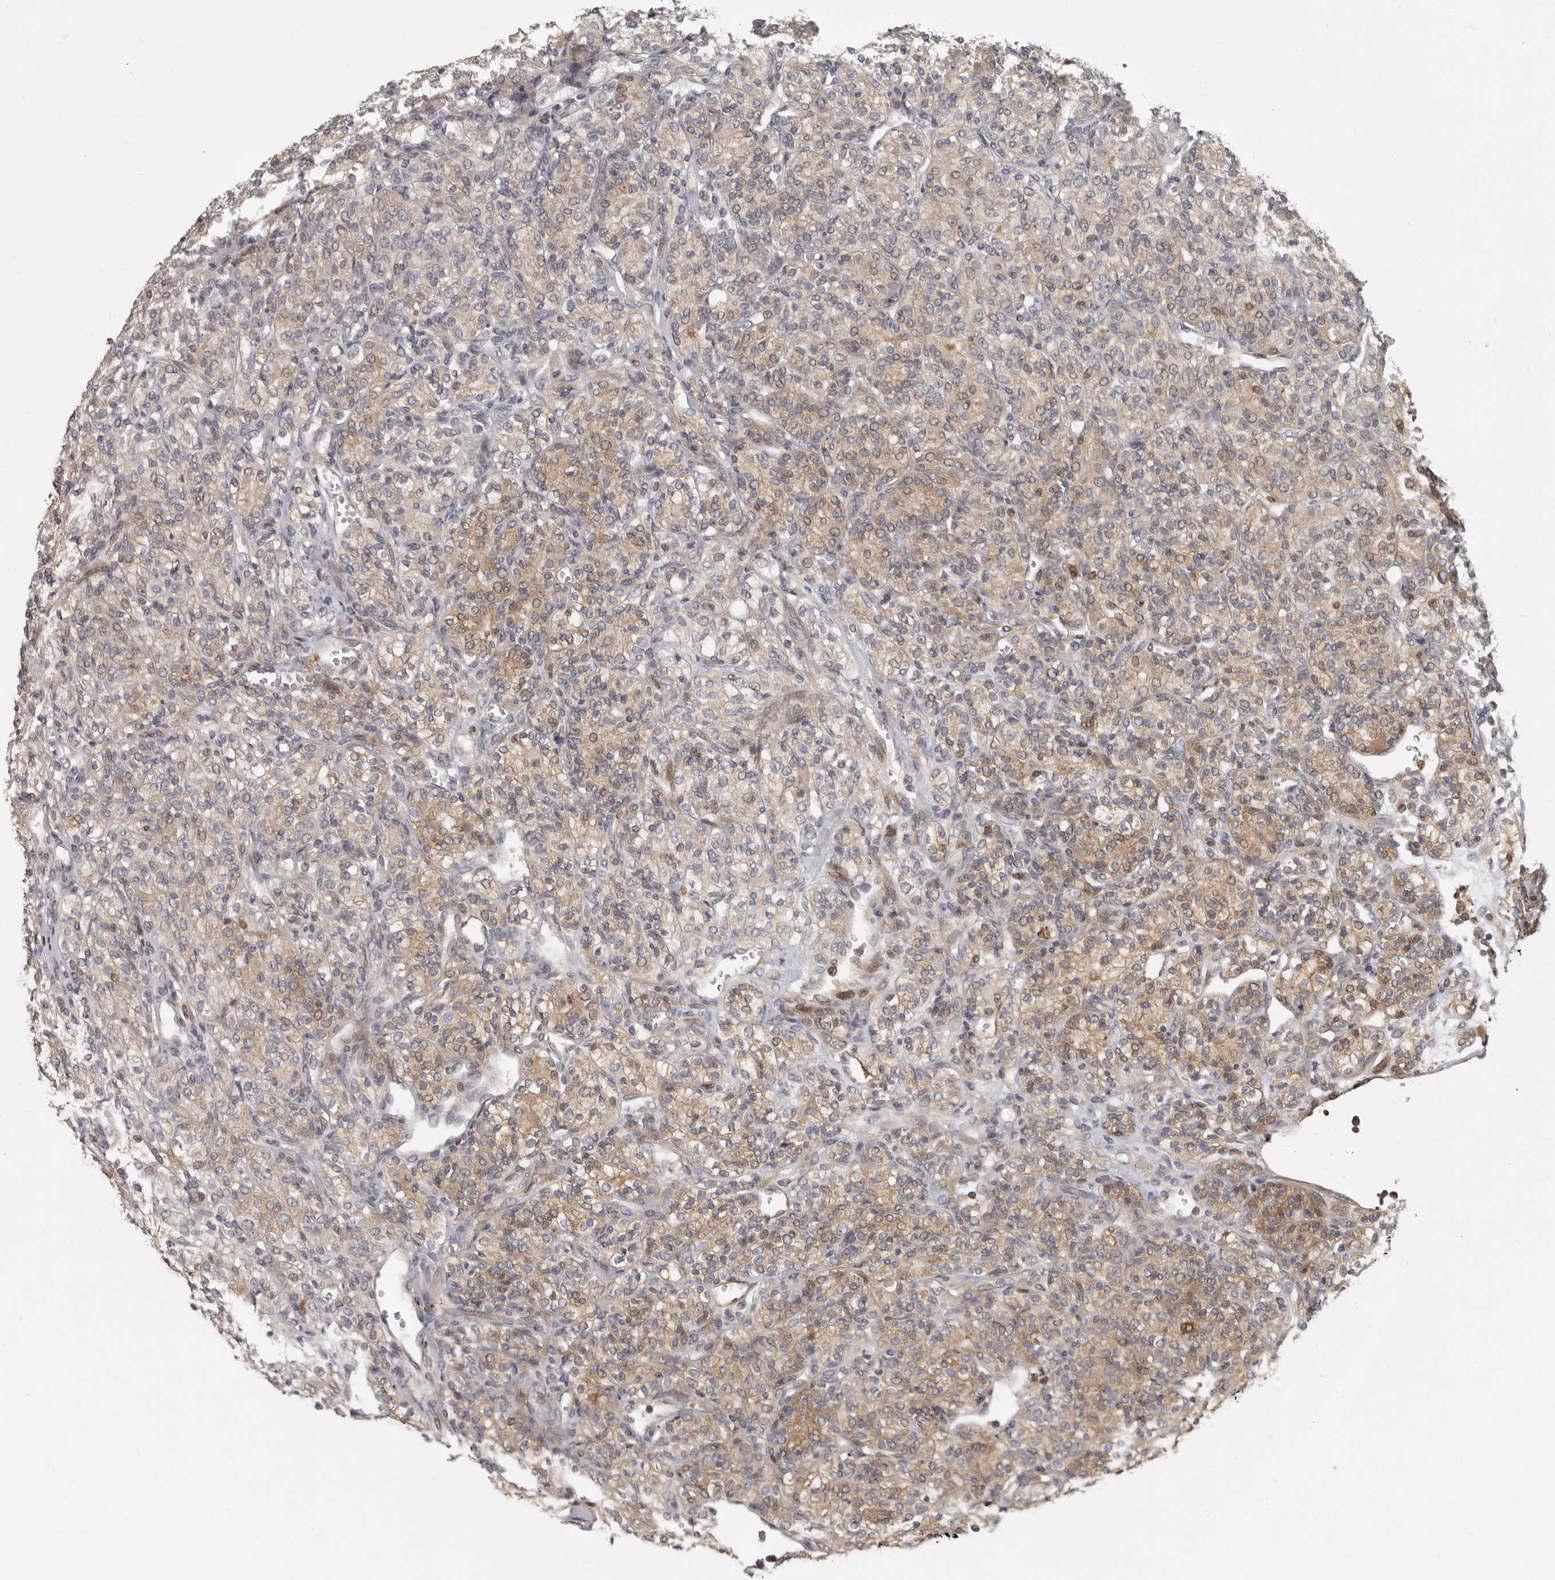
{"staining": {"intensity": "weak", "quantity": "25%-75%", "location": "cytoplasmic/membranous"}, "tissue": "renal cancer", "cell_type": "Tumor cells", "image_type": "cancer", "snomed": [{"axis": "morphology", "description": "Adenocarcinoma, NOS"}, {"axis": "topography", "description": "Kidney"}], "caption": "Immunohistochemical staining of renal adenocarcinoma exhibits weak cytoplasmic/membranous protein positivity in approximately 25%-75% of tumor cells.", "gene": "FGFR4", "patient": {"sex": "male", "age": 77}}